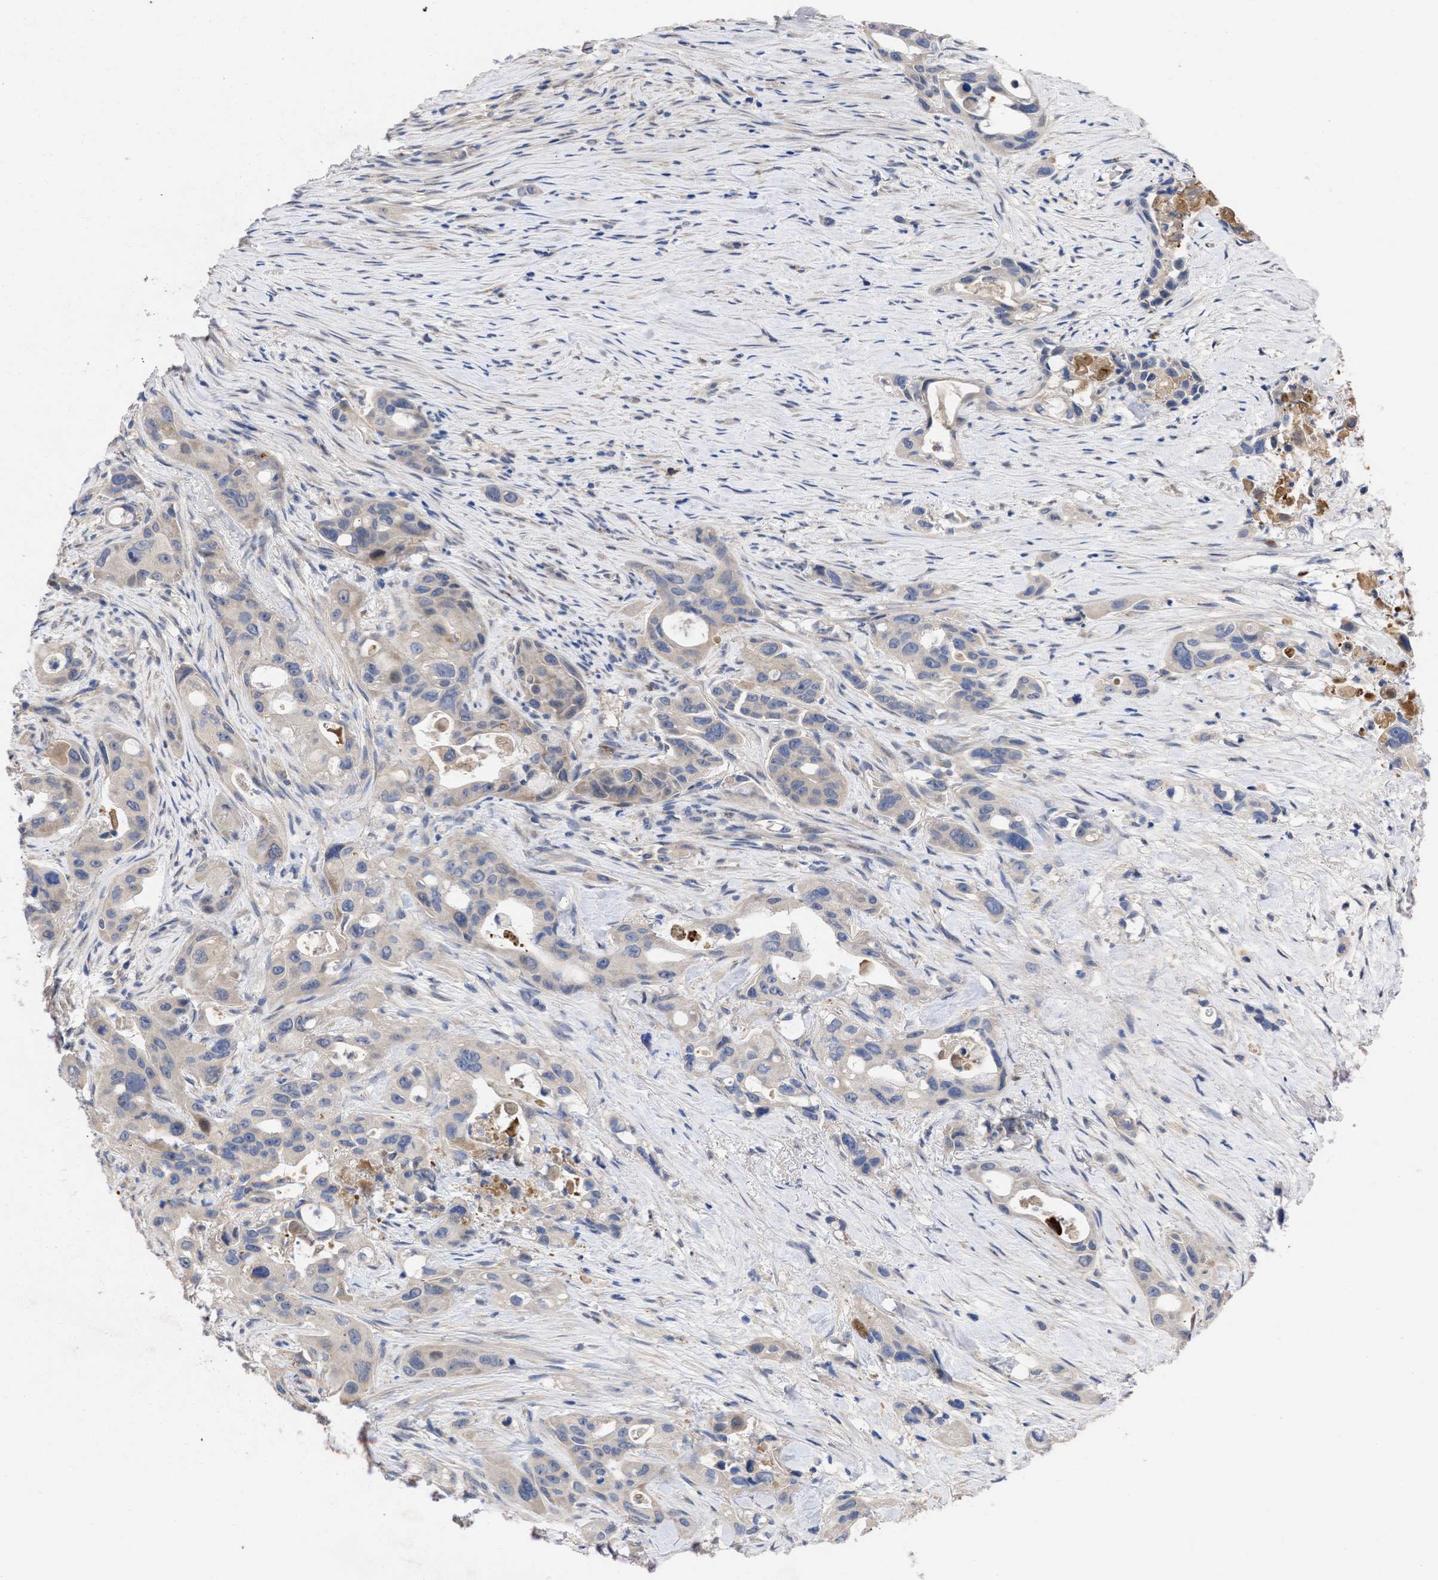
{"staining": {"intensity": "negative", "quantity": "none", "location": "none"}, "tissue": "pancreatic cancer", "cell_type": "Tumor cells", "image_type": "cancer", "snomed": [{"axis": "morphology", "description": "Adenocarcinoma, NOS"}, {"axis": "topography", "description": "Pancreas"}], "caption": "Image shows no significant protein staining in tumor cells of pancreatic cancer. (Brightfield microscopy of DAB IHC at high magnification).", "gene": "ARHGEF4", "patient": {"sex": "male", "age": 53}}